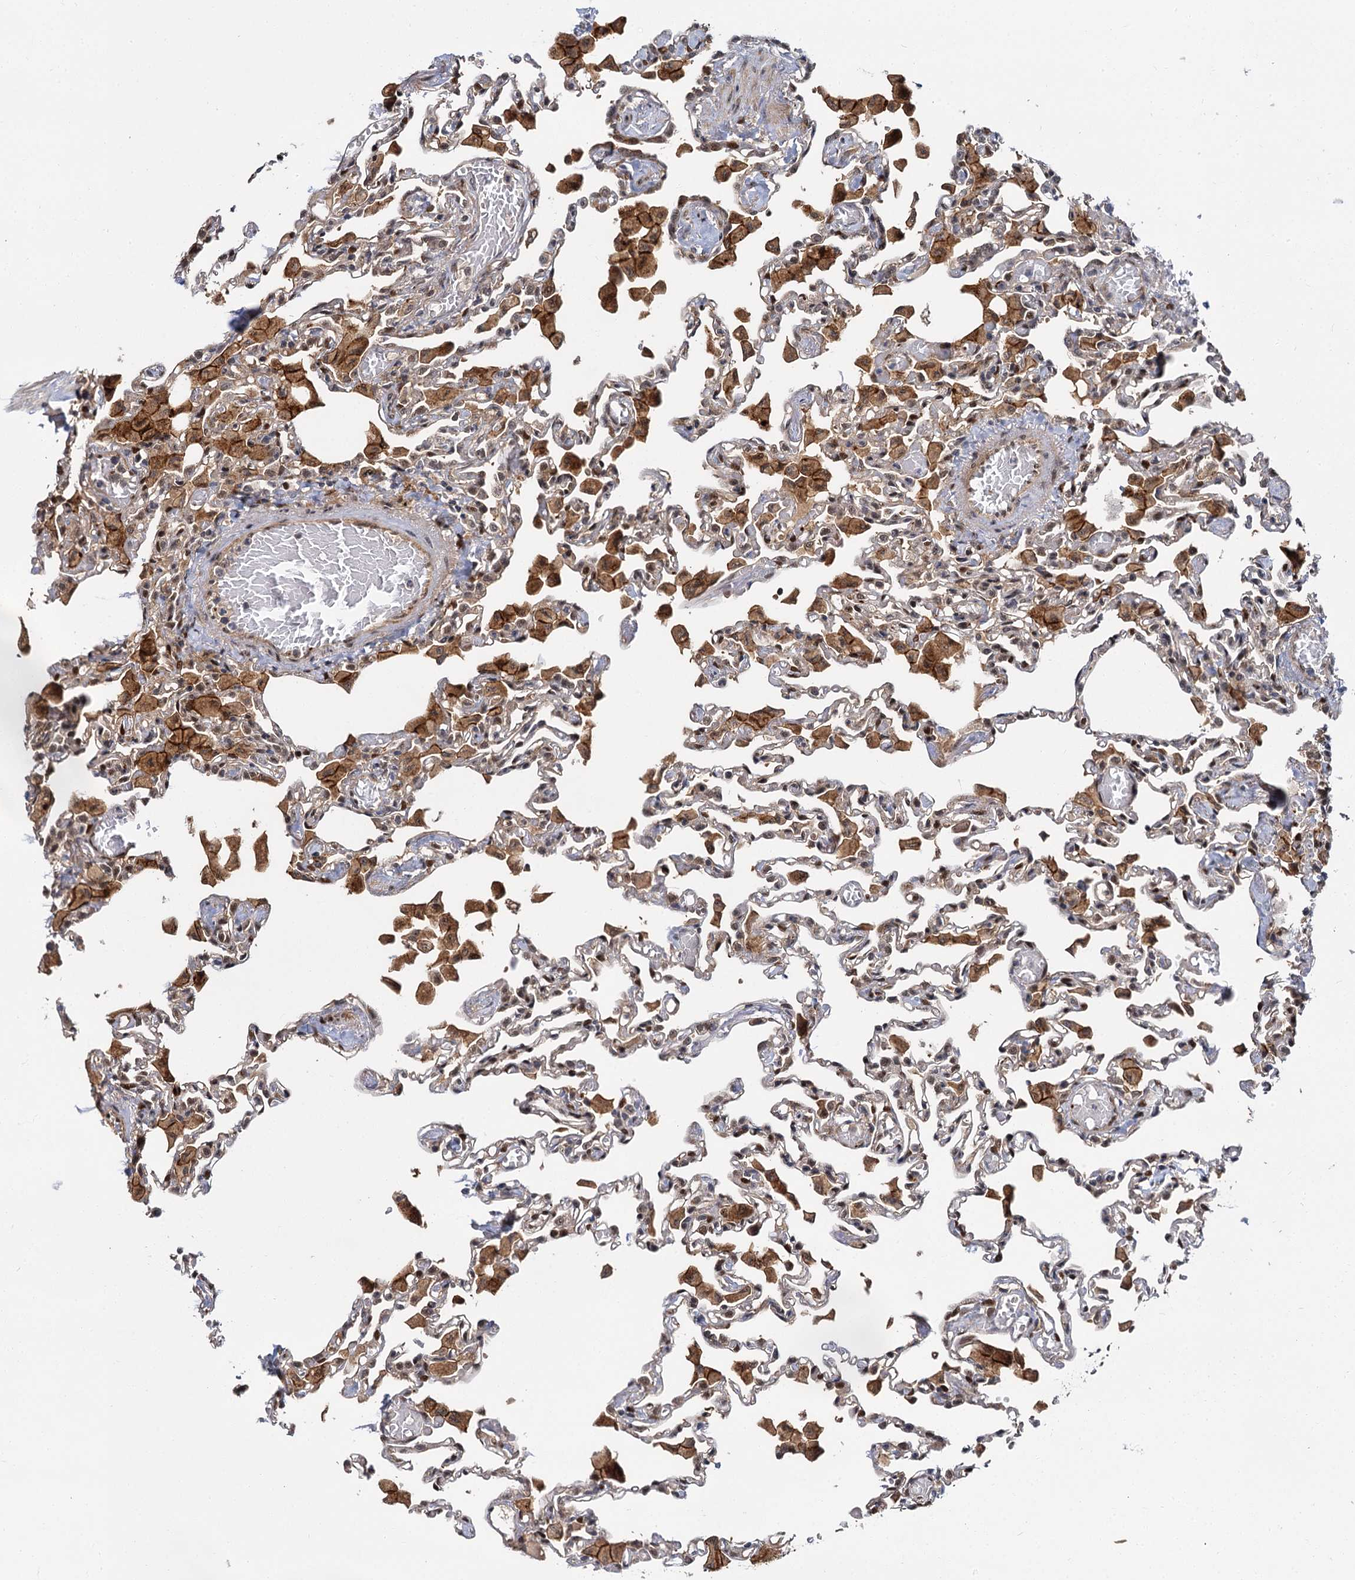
{"staining": {"intensity": "moderate", "quantity": "<25%", "location": "cytoplasmic/membranous,nuclear"}, "tissue": "lung", "cell_type": "Alveolar cells", "image_type": "normal", "snomed": [{"axis": "morphology", "description": "Normal tissue, NOS"}, {"axis": "topography", "description": "Bronchus"}, {"axis": "topography", "description": "Lung"}], "caption": "A histopathology image of human lung stained for a protein reveals moderate cytoplasmic/membranous,nuclear brown staining in alveolar cells. The protein of interest is stained brown, and the nuclei are stained in blue (DAB IHC with brightfield microscopy, high magnification).", "gene": "MBD6", "patient": {"sex": "female", "age": 49}}